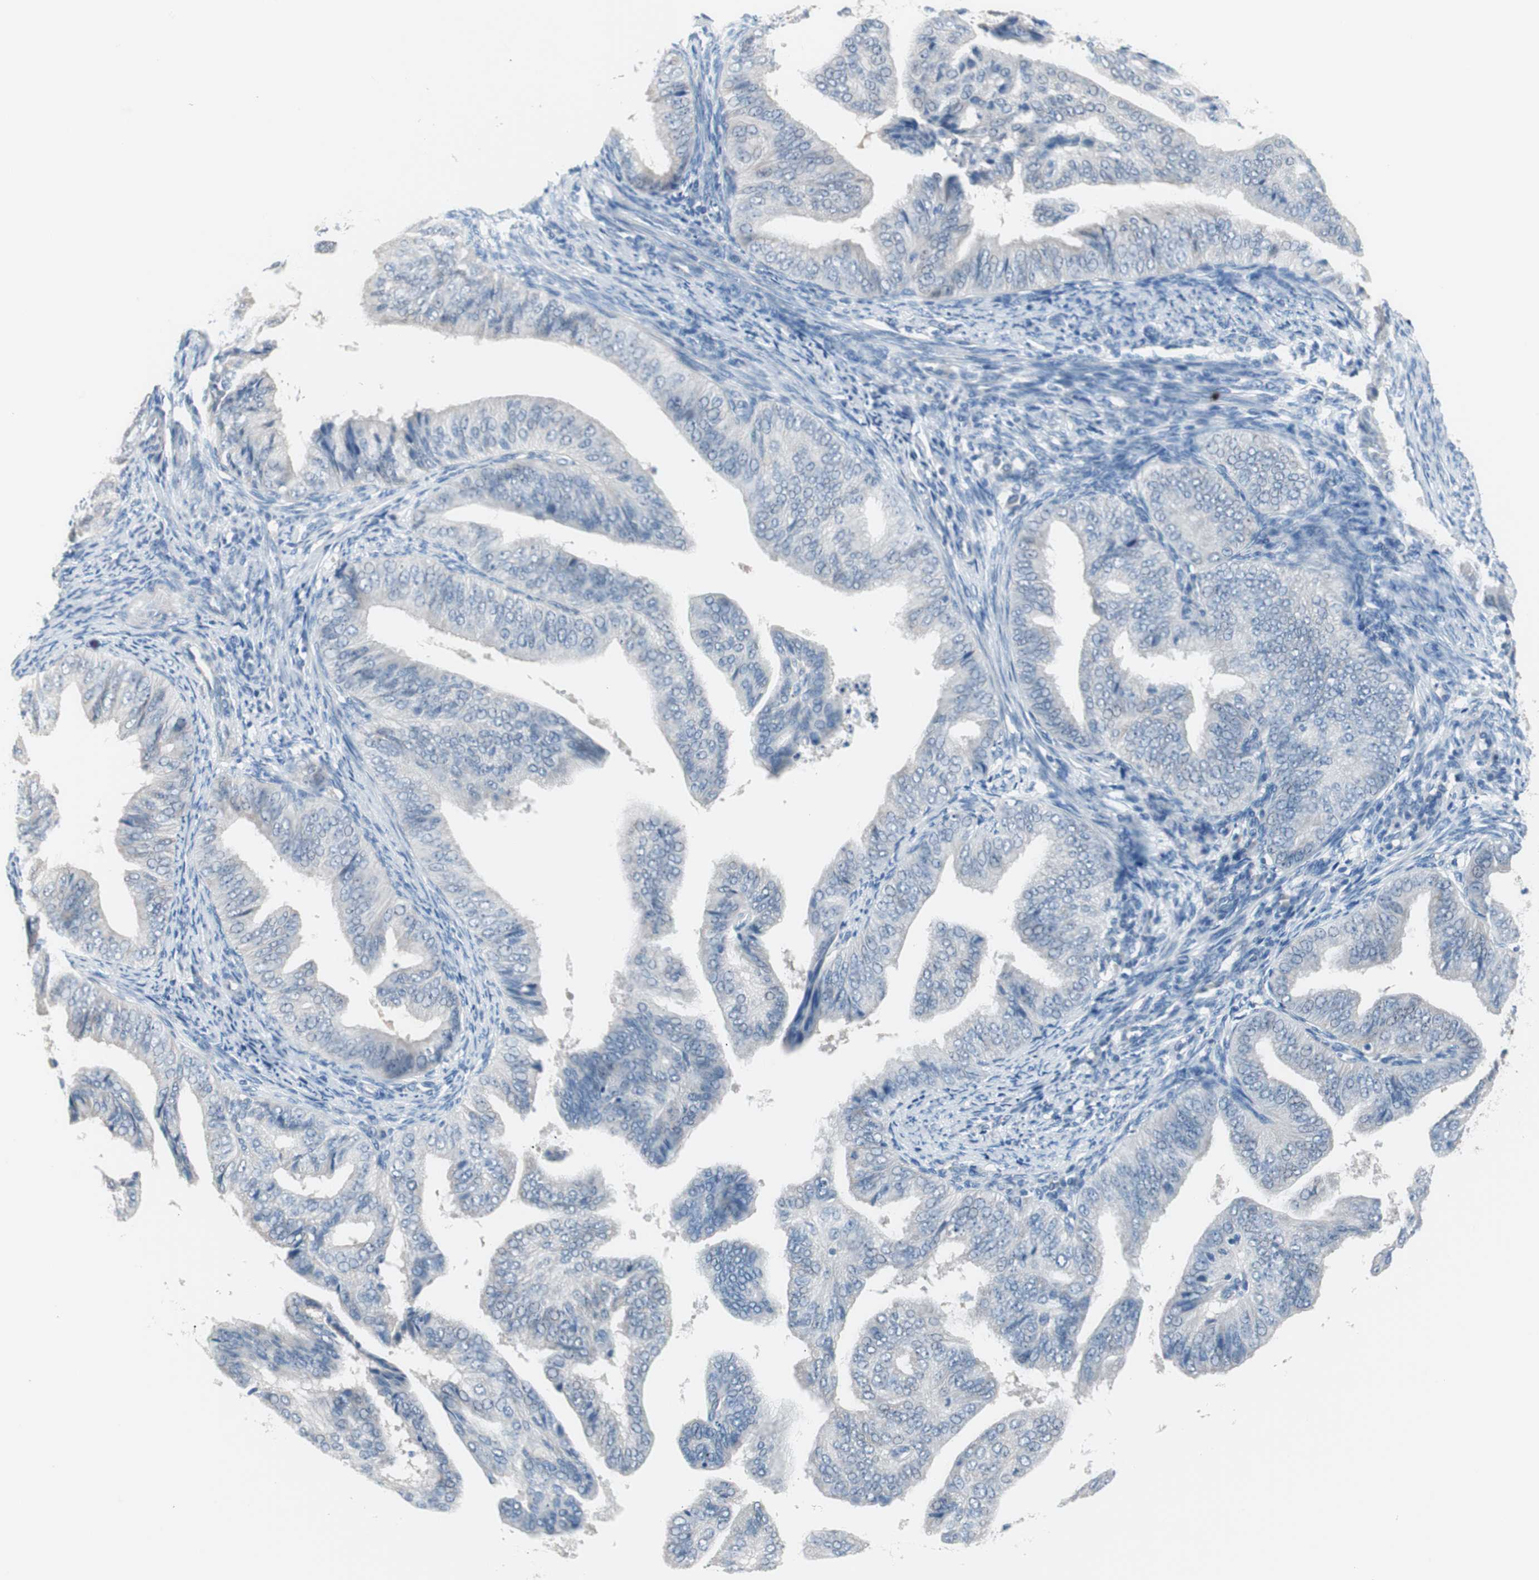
{"staining": {"intensity": "negative", "quantity": "none", "location": "none"}, "tissue": "endometrial cancer", "cell_type": "Tumor cells", "image_type": "cancer", "snomed": [{"axis": "morphology", "description": "Adenocarcinoma, NOS"}, {"axis": "topography", "description": "Endometrium"}], "caption": "Immunohistochemical staining of endometrial cancer shows no significant expression in tumor cells.", "gene": "VIL1", "patient": {"sex": "female", "age": 58}}